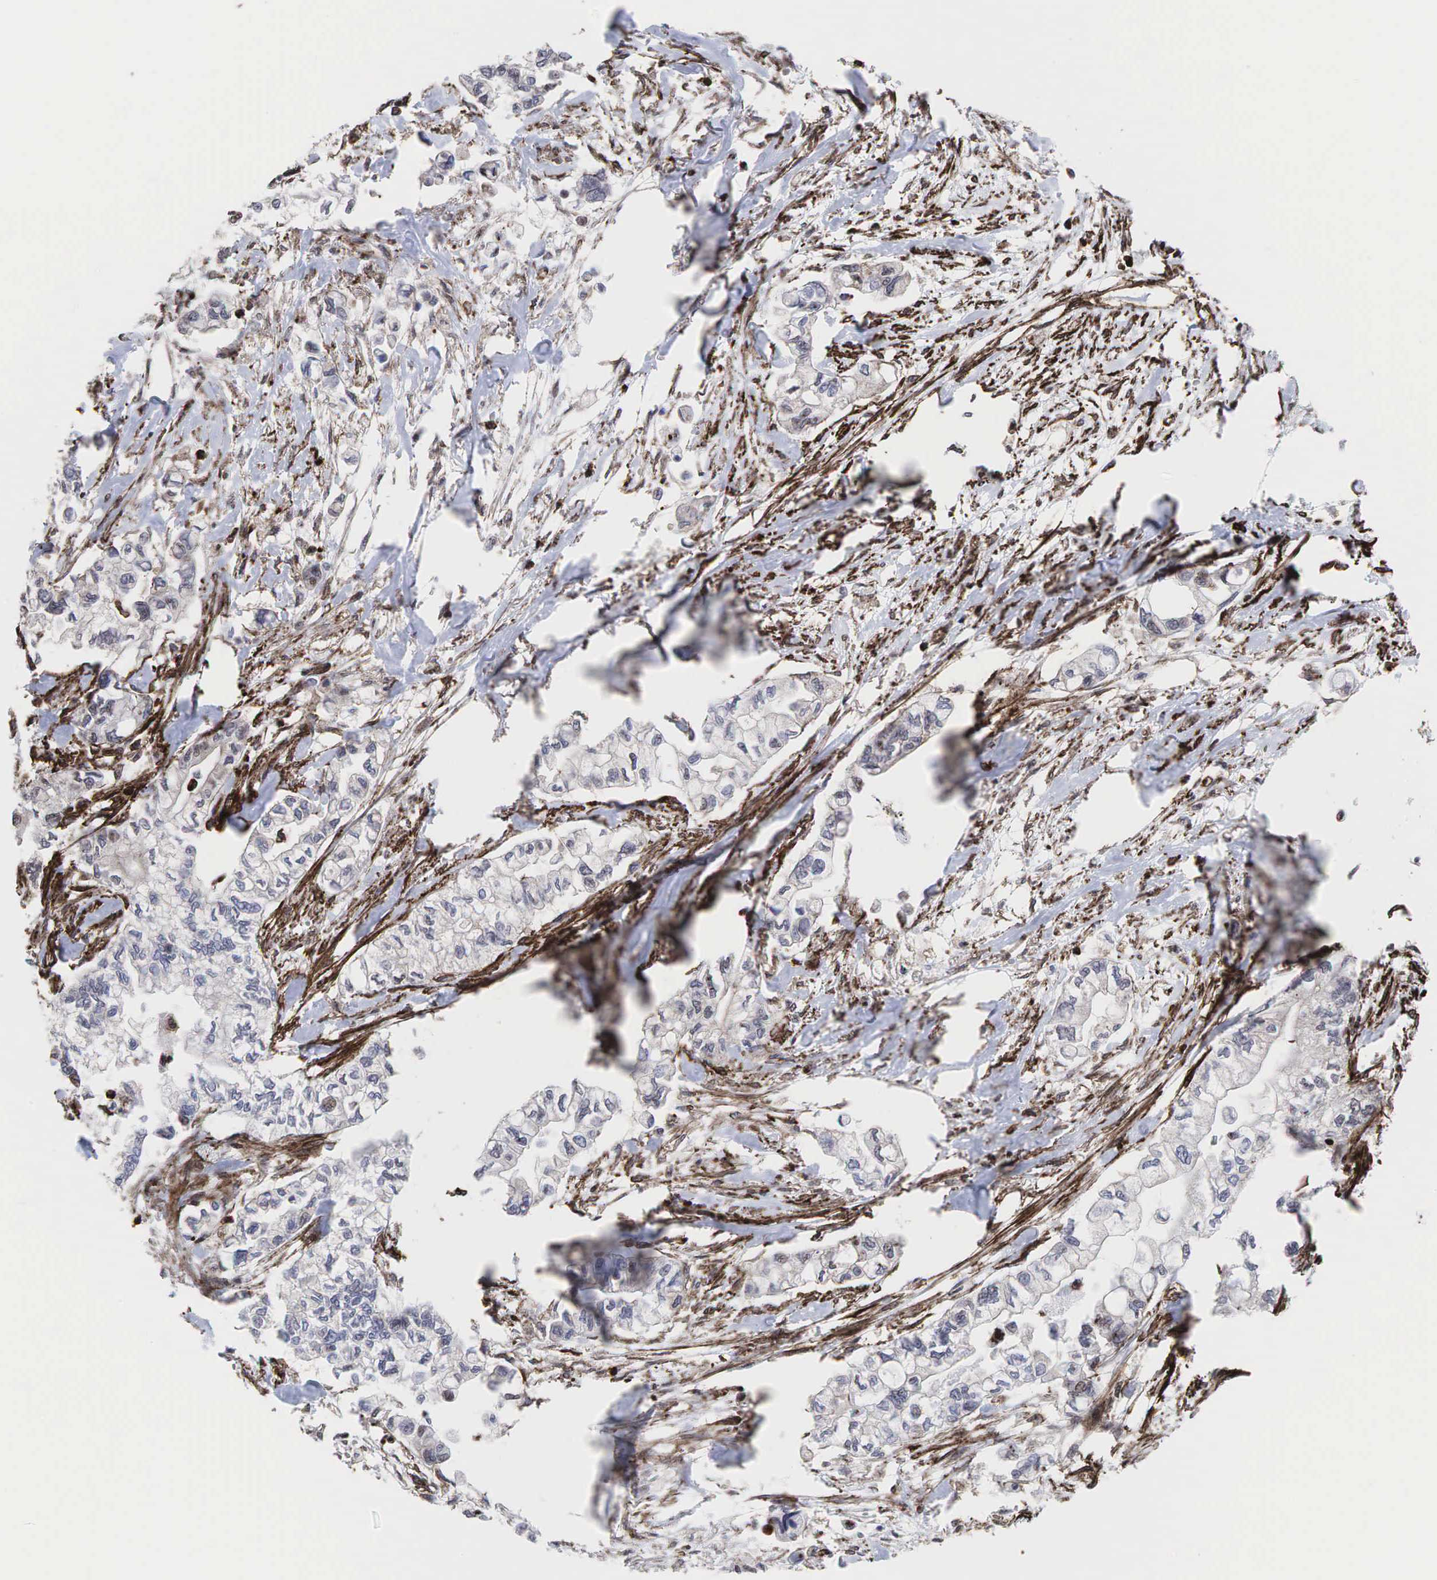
{"staining": {"intensity": "negative", "quantity": "none", "location": "none"}, "tissue": "pancreatic cancer", "cell_type": "Tumor cells", "image_type": "cancer", "snomed": [{"axis": "morphology", "description": "Adenocarcinoma, NOS"}, {"axis": "topography", "description": "Pancreas"}], "caption": "High power microscopy image of an IHC histopathology image of pancreatic cancer, revealing no significant positivity in tumor cells. (Brightfield microscopy of DAB IHC at high magnification).", "gene": "GPRASP1", "patient": {"sex": "male", "age": 79}}